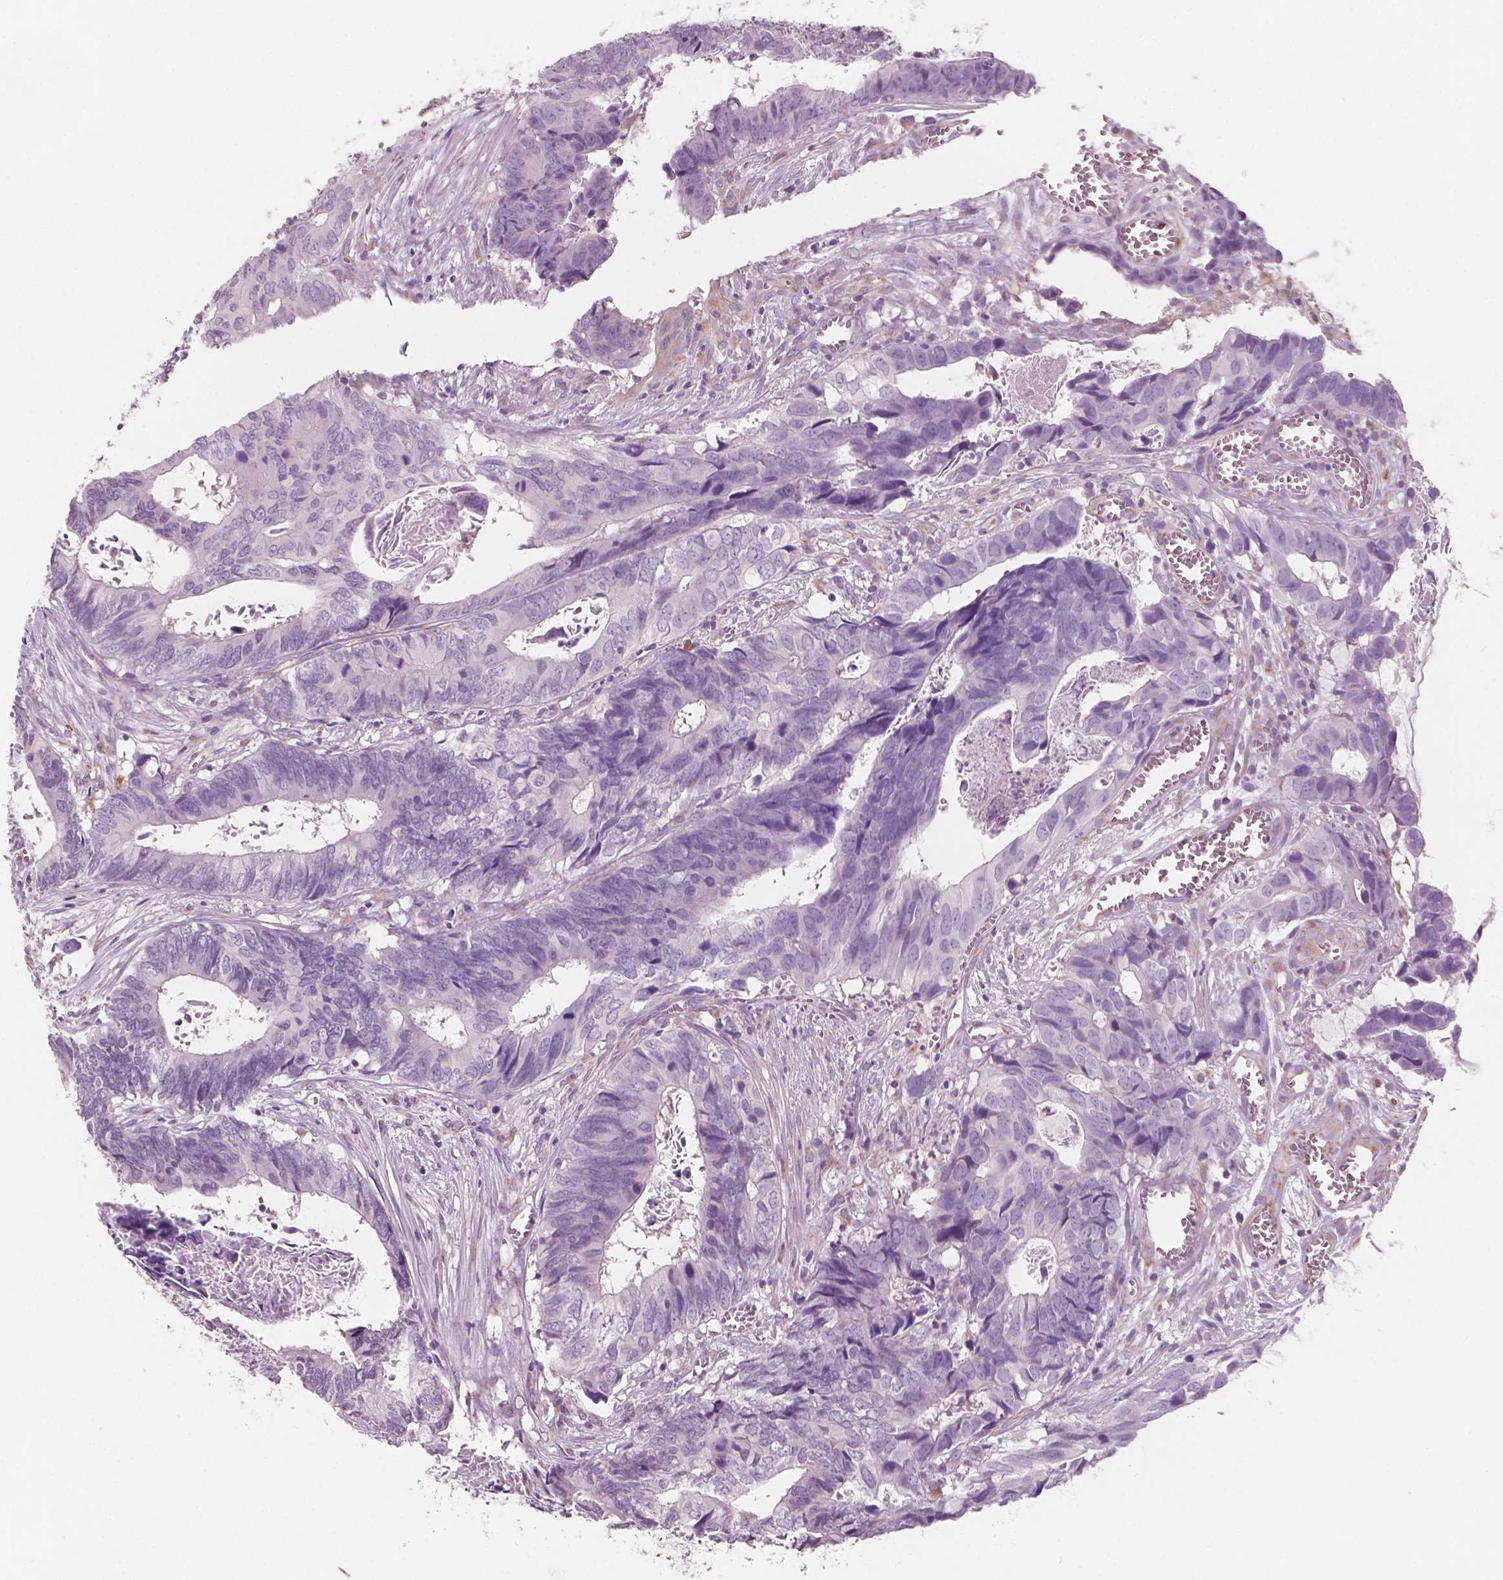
{"staining": {"intensity": "negative", "quantity": "none", "location": "none"}, "tissue": "colorectal cancer", "cell_type": "Tumor cells", "image_type": "cancer", "snomed": [{"axis": "morphology", "description": "Adenocarcinoma, NOS"}, {"axis": "topography", "description": "Colon"}], "caption": "The immunohistochemistry photomicrograph has no significant staining in tumor cells of colorectal cancer (adenocarcinoma) tissue.", "gene": "AWAT1", "patient": {"sex": "female", "age": 82}}